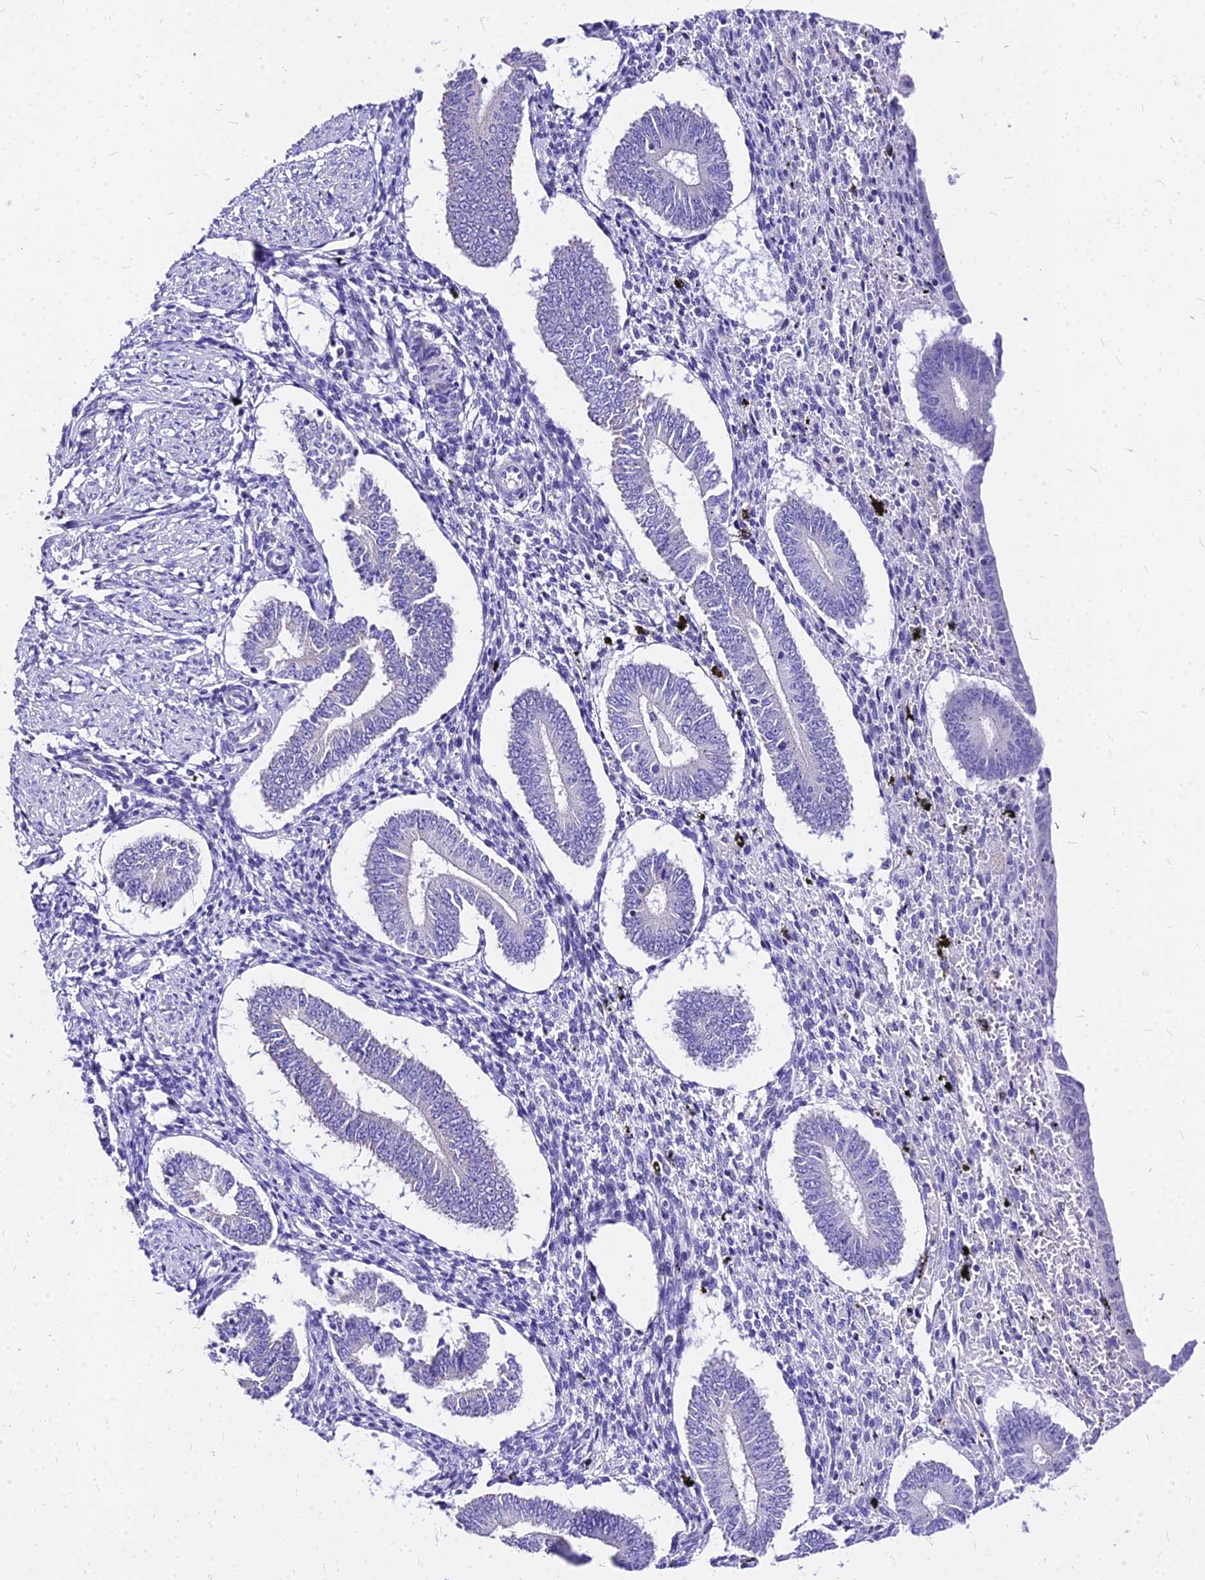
{"staining": {"intensity": "negative", "quantity": "none", "location": "none"}, "tissue": "endometrium", "cell_type": "Cells in endometrial stroma", "image_type": "normal", "snomed": [{"axis": "morphology", "description": "Normal tissue, NOS"}, {"axis": "topography", "description": "Endometrium"}], "caption": "Human endometrium stained for a protein using immunohistochemistry (IHC) exhibits no positivity in cells in endometrial stroma.", "gene": "CARD18", "patient": {"sex": "female", "age": 42}}